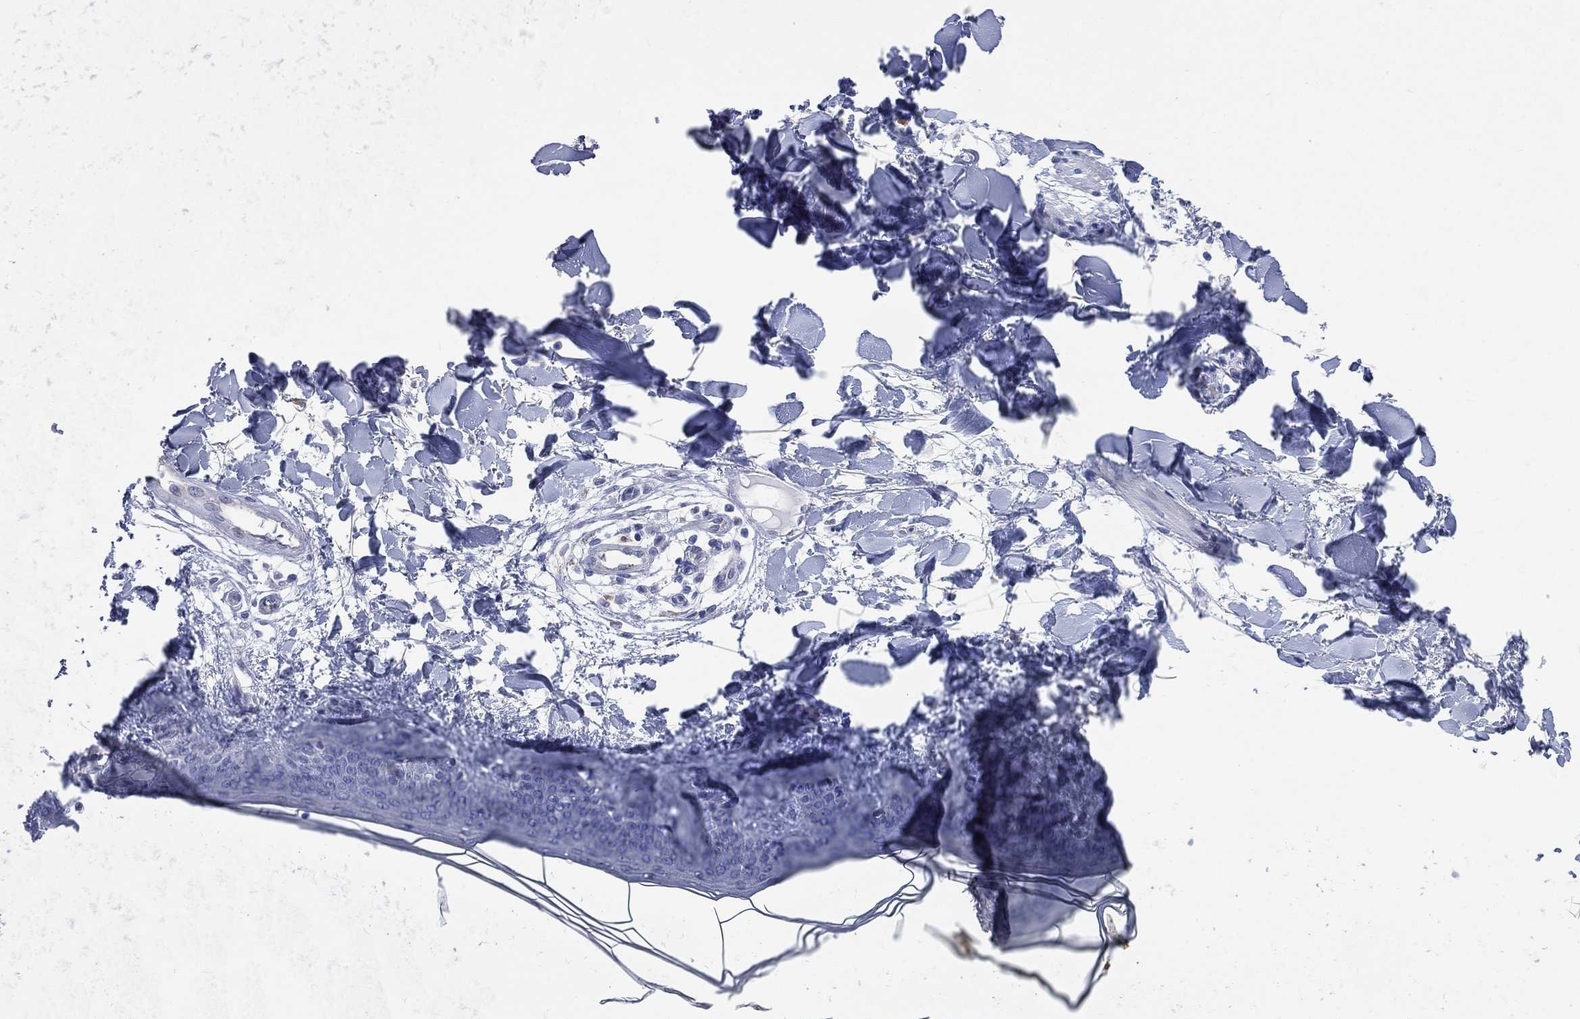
{"staining": {"intensity": "negative", "quantity": "none", "location": "none"}, "tissue": "skin", "cell_type": "Fibroblasts", "image_type": "normal", "snomed": [{"axis": "morphology", "description": "Normal tissue, NOS"}, {"axis": "morphology", "description": "Malignant melanoma, NOS"}, {"axis": "topography", "description": "Skin"}], "caption": "DAB (3,3'-diaminobenzidine) immunohistochemical staining of normal skin reveals no significant positivity in fibroblasts. Nuclei are stained in blue.", "gene": "AKAP3", "patient": {"sex": "female", "age": 34}}